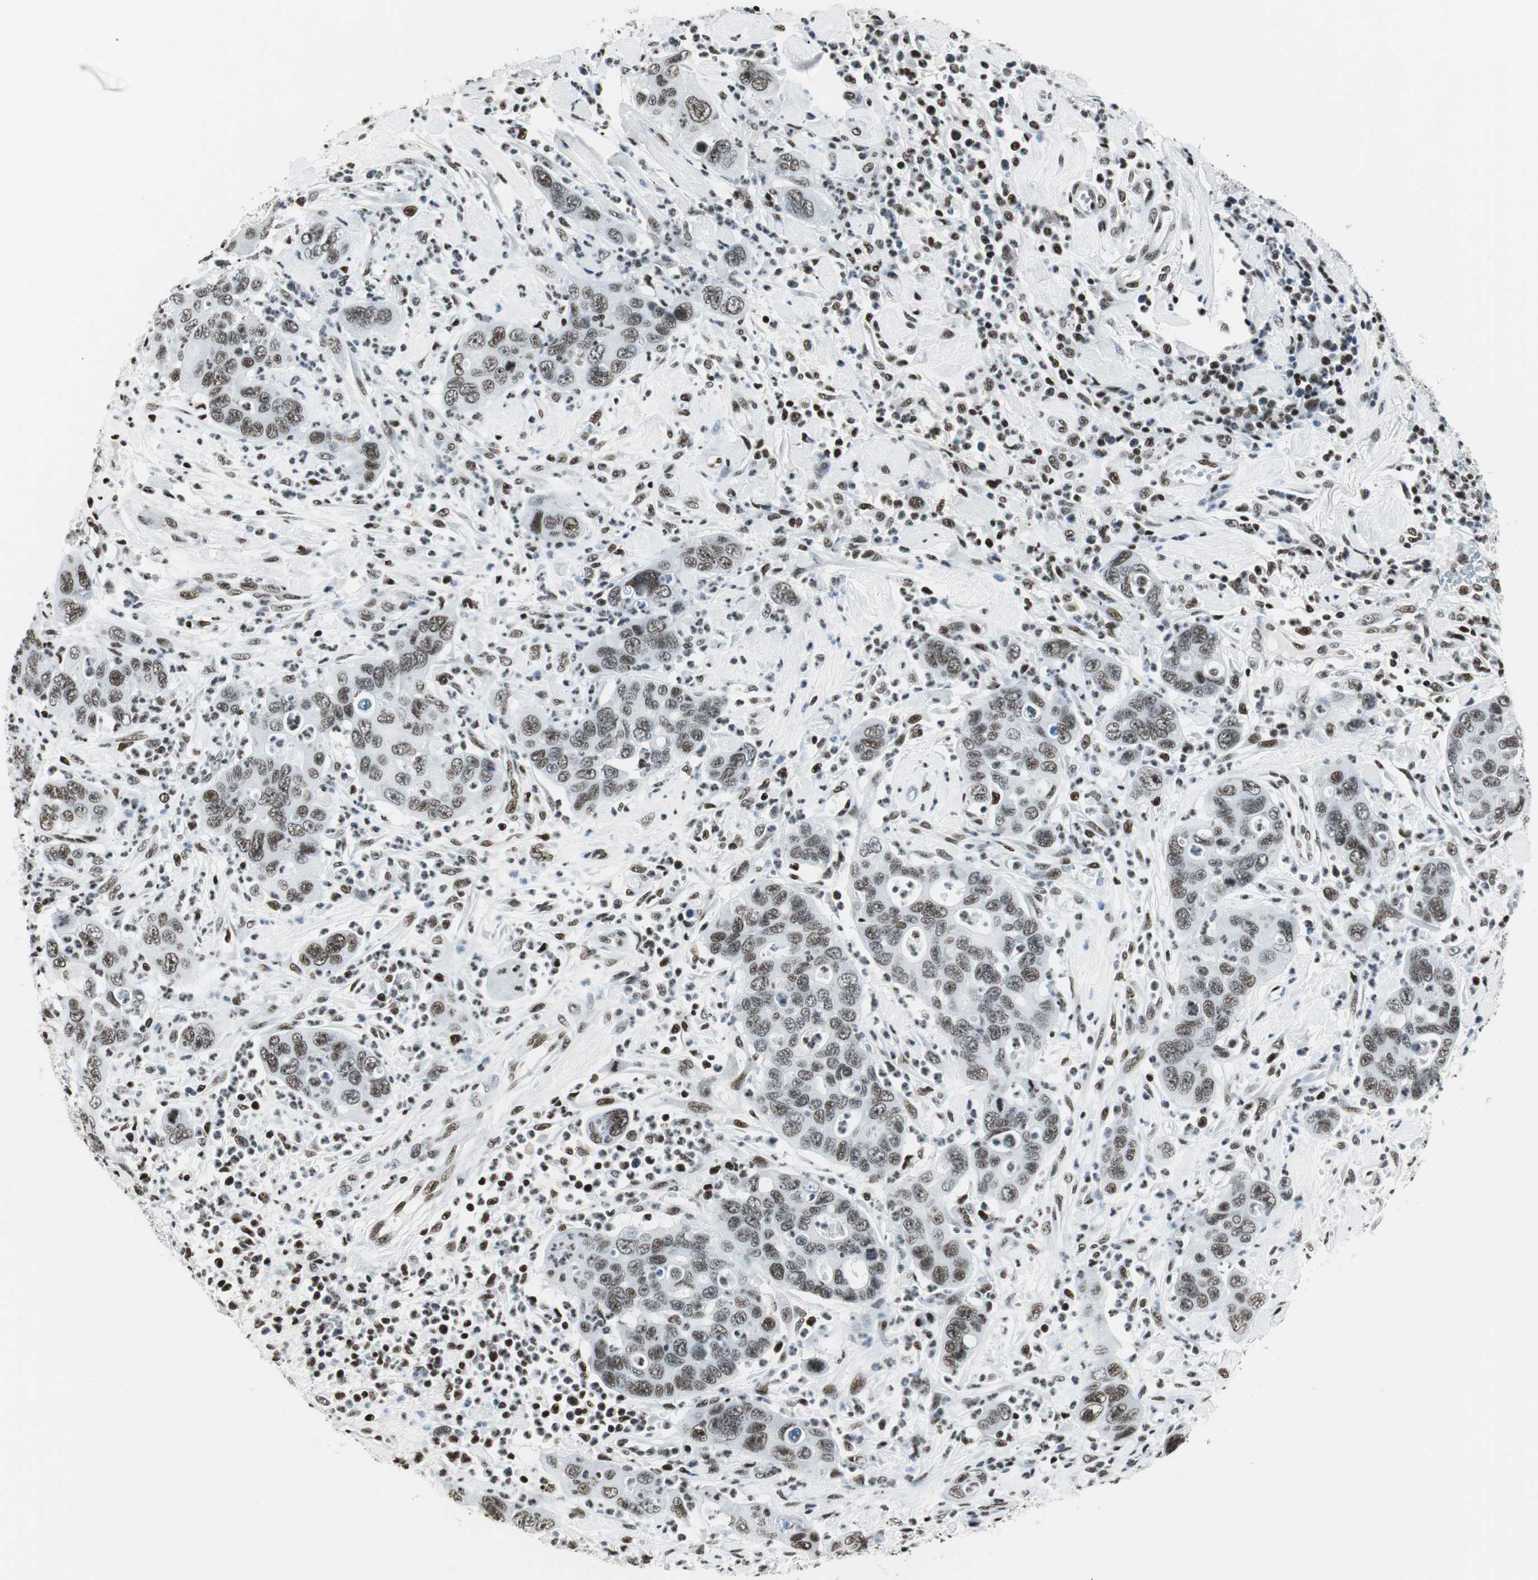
{"staining": {"intensity": "moderate", "quantity": ">75%", "location": "nuclear"}, "tissue": "pancreatic cancer", "cell_type": "Tumor cells", "image_type": "cancer", "snomed": [{"axis": "morphology", "description": "Adenocarcinoma, NOS"}, {"axis": "topography", "description": "Pancreas"}], "caption": "Adenocarcinoma (pancreatic) stained with DAB immunohistochemistry (IHC) reveals medium levels of moderate nuclear positivity in approximately >75% of tumor cells. The staining was performed using DAB, with brown indicating positive protein expression. Nuclei are stained blue with hematoxylin.", "gene": "RBBP4", "patient": {"sex": "female", "age": 71}}